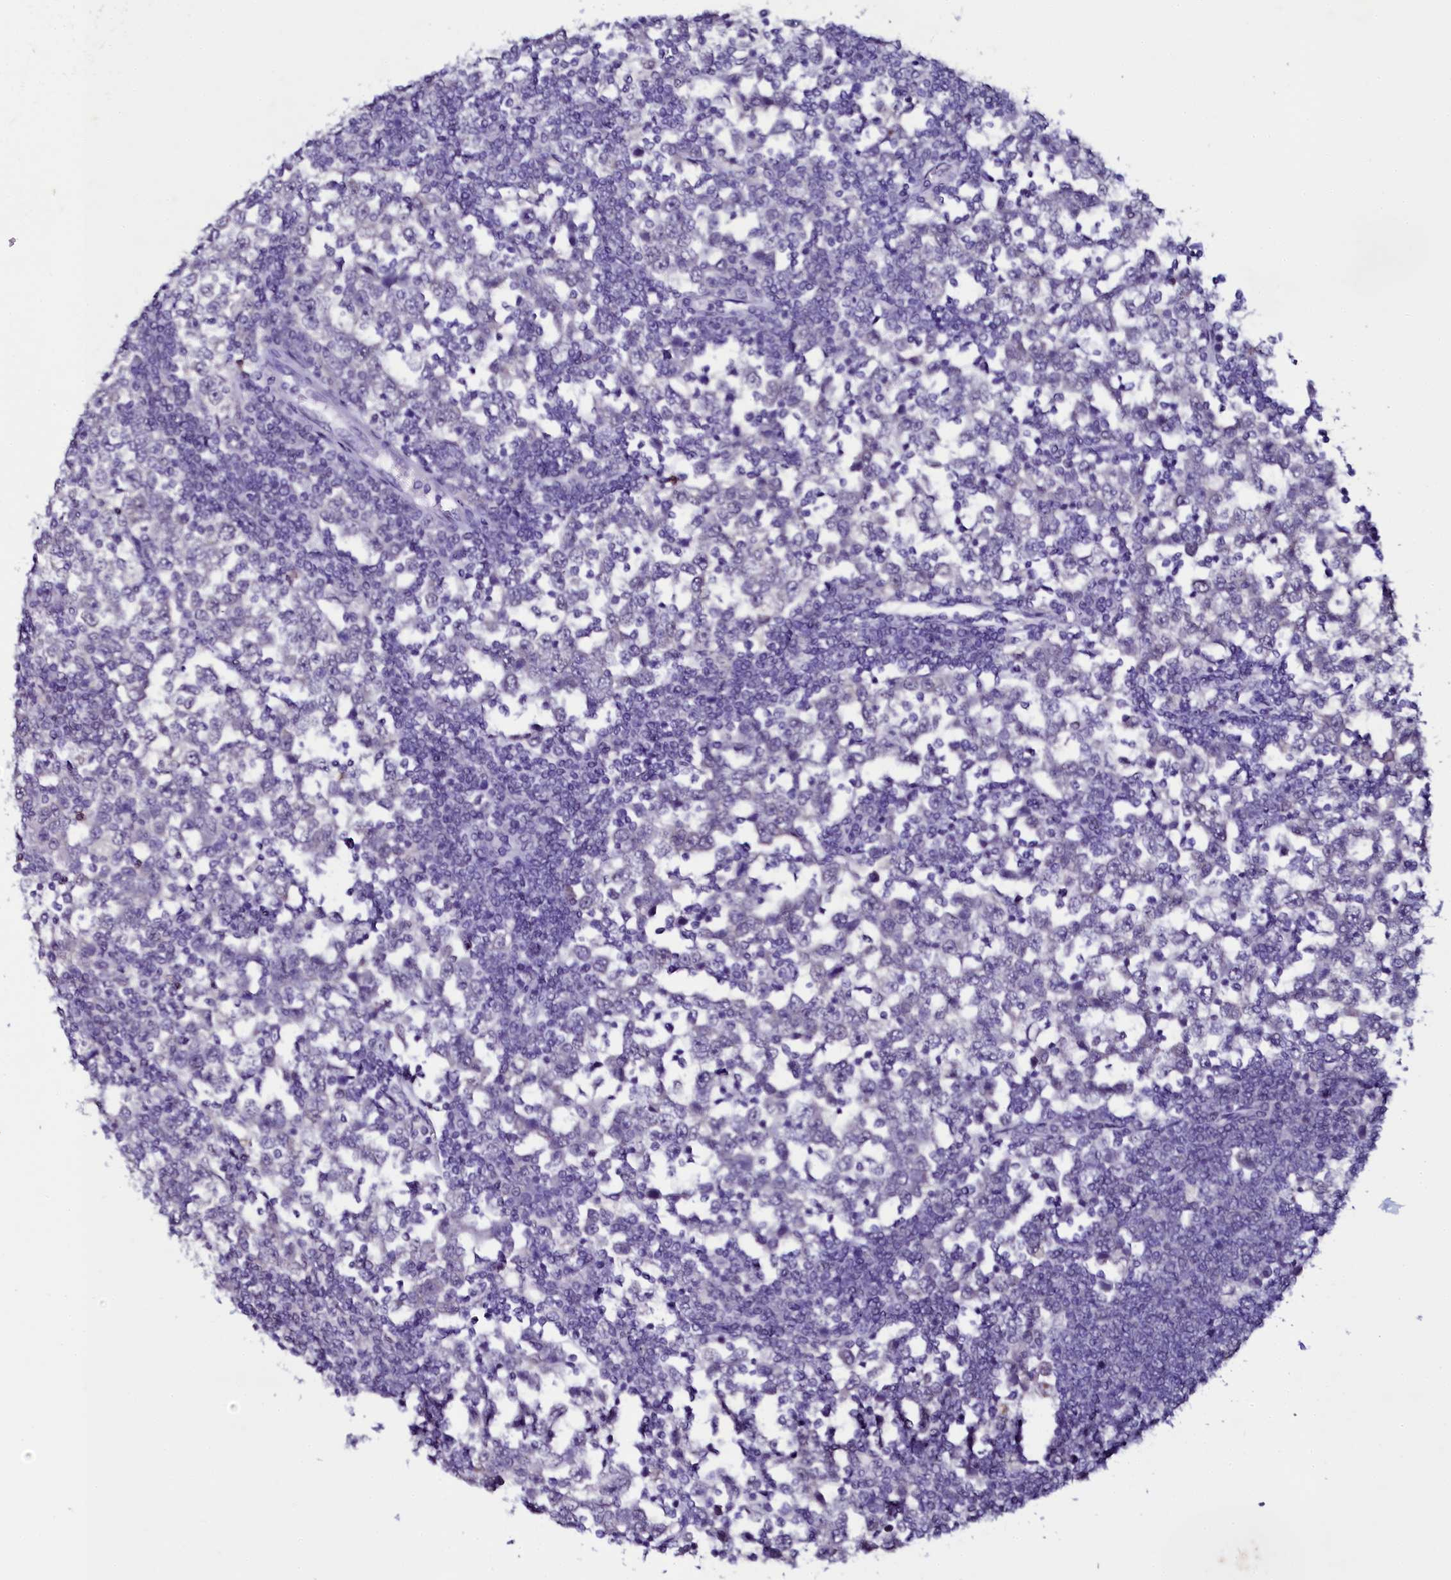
{"staining": {"intensity": "negative", "quantity": "none", "location": "none"}, "tissue": "testis cancer", "cell_type": "Tumor cells", "image_type": "cancer", "snomed": [{"axis": "morphology", "description": "Seminoma, NOS"}, {"axis": "topography", "description": "Testis"}], "caption": "Immunohistochemistry photomicrograph of neoplastic tissue: testis cancer (seminoma) stained with DAB demonstrates no significant protein positivity in tumor cells. Nuclei are stained in blue.", "gene": "SORD", "patient": {"sex": "male", "age": 65}}